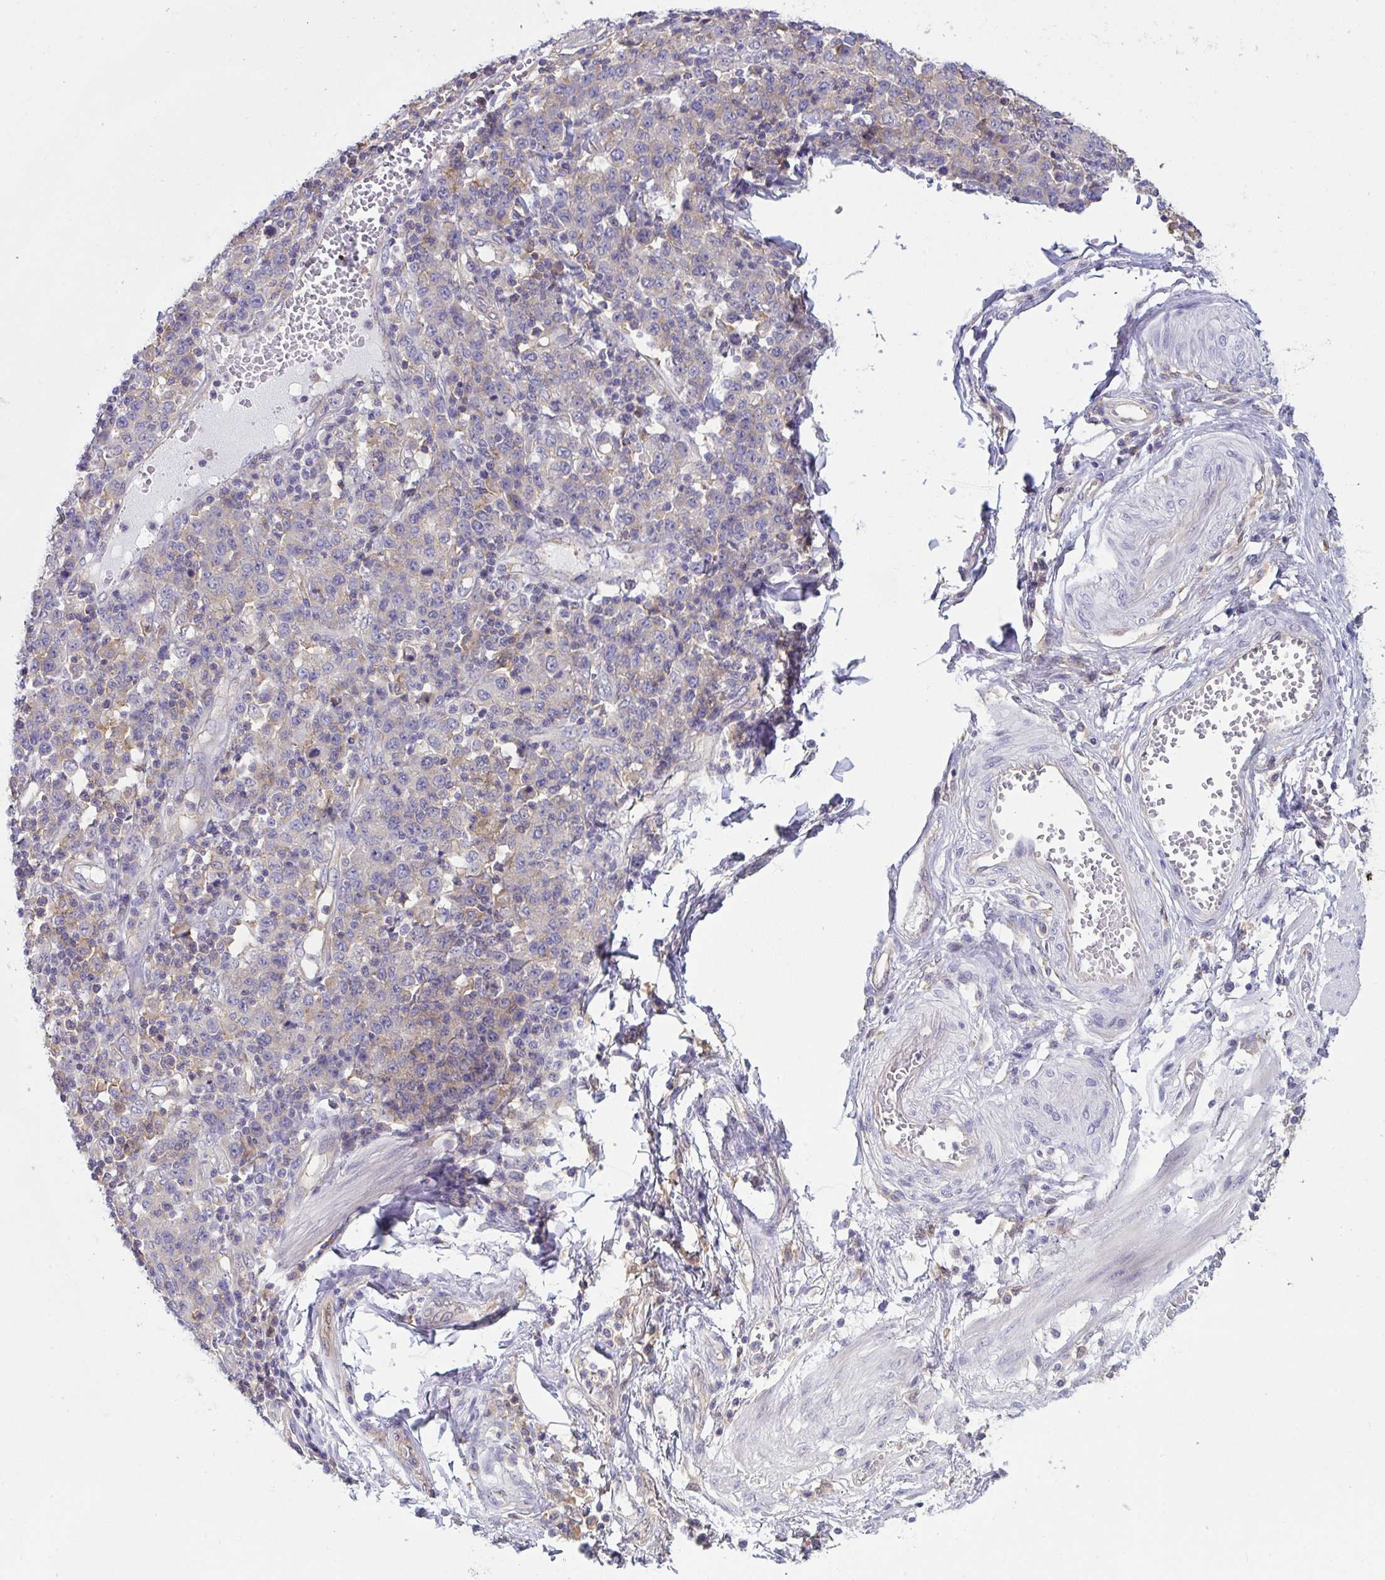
{"staining": {"intensity": "weak", "quantity": "<25%", "location": "cytoplasmic/membranous"}, "tissue": "stomach cancer", "cell_type": "Tumor cells", "image_type": "cancer", "snomed": [{"axis": "morphology", "description": "Adenocarcinoma, NOS"}, {"axis": "topography", "description": "Stomach, upper"}], "caption": "The immunohistochemistry photomicrograph has no significant positivity in tumor cells of stomach cancer tissue.", "gene": "ALDH16A1", "patient": {"sex": "male", "age": 69}}